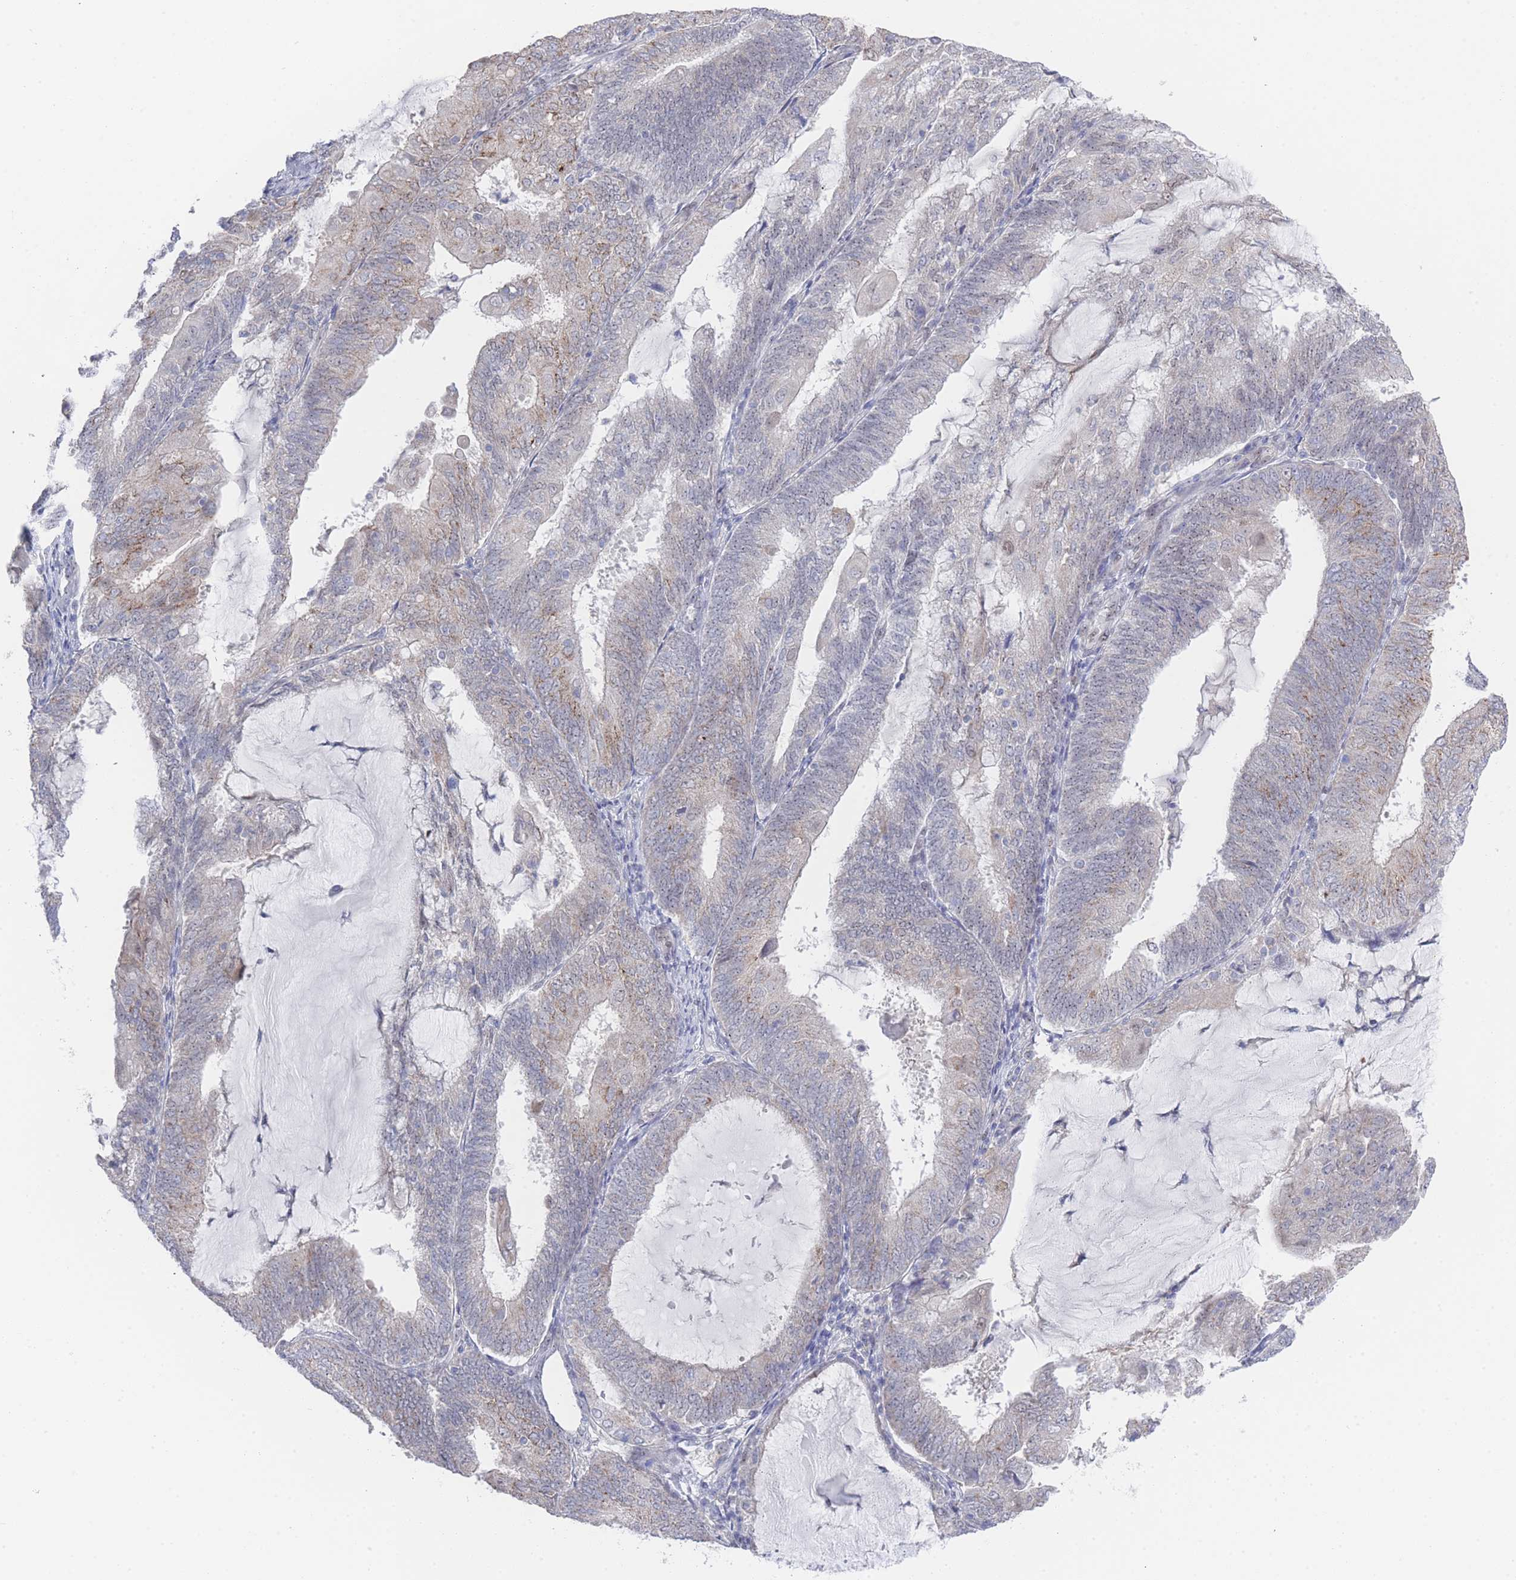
{"staining": {"intensity": "weak", "quantity": "<25%", "location": "cytoplasmic/membranous"}, "tissue": "endometrial cancer", "cell_type": "Tumor cells", "image_type": "cancer", "snomed": [{"axis": "morphology", "description": "Adenocarcinoma, NOS"}, {"axis": "topography", "description": "Endometrium"}], "caption": "The histopathology image reveals no significant positivity in tumor cells of endometrial adenocarcinoma. (Stains: DAB immunohistochemistry (IHC) with hematoxylin counter stain, Microscopy: brightfield microscopy at high magnification).", "gene": "ZNF142", "patient": {"sex": "female", "age": 81}}